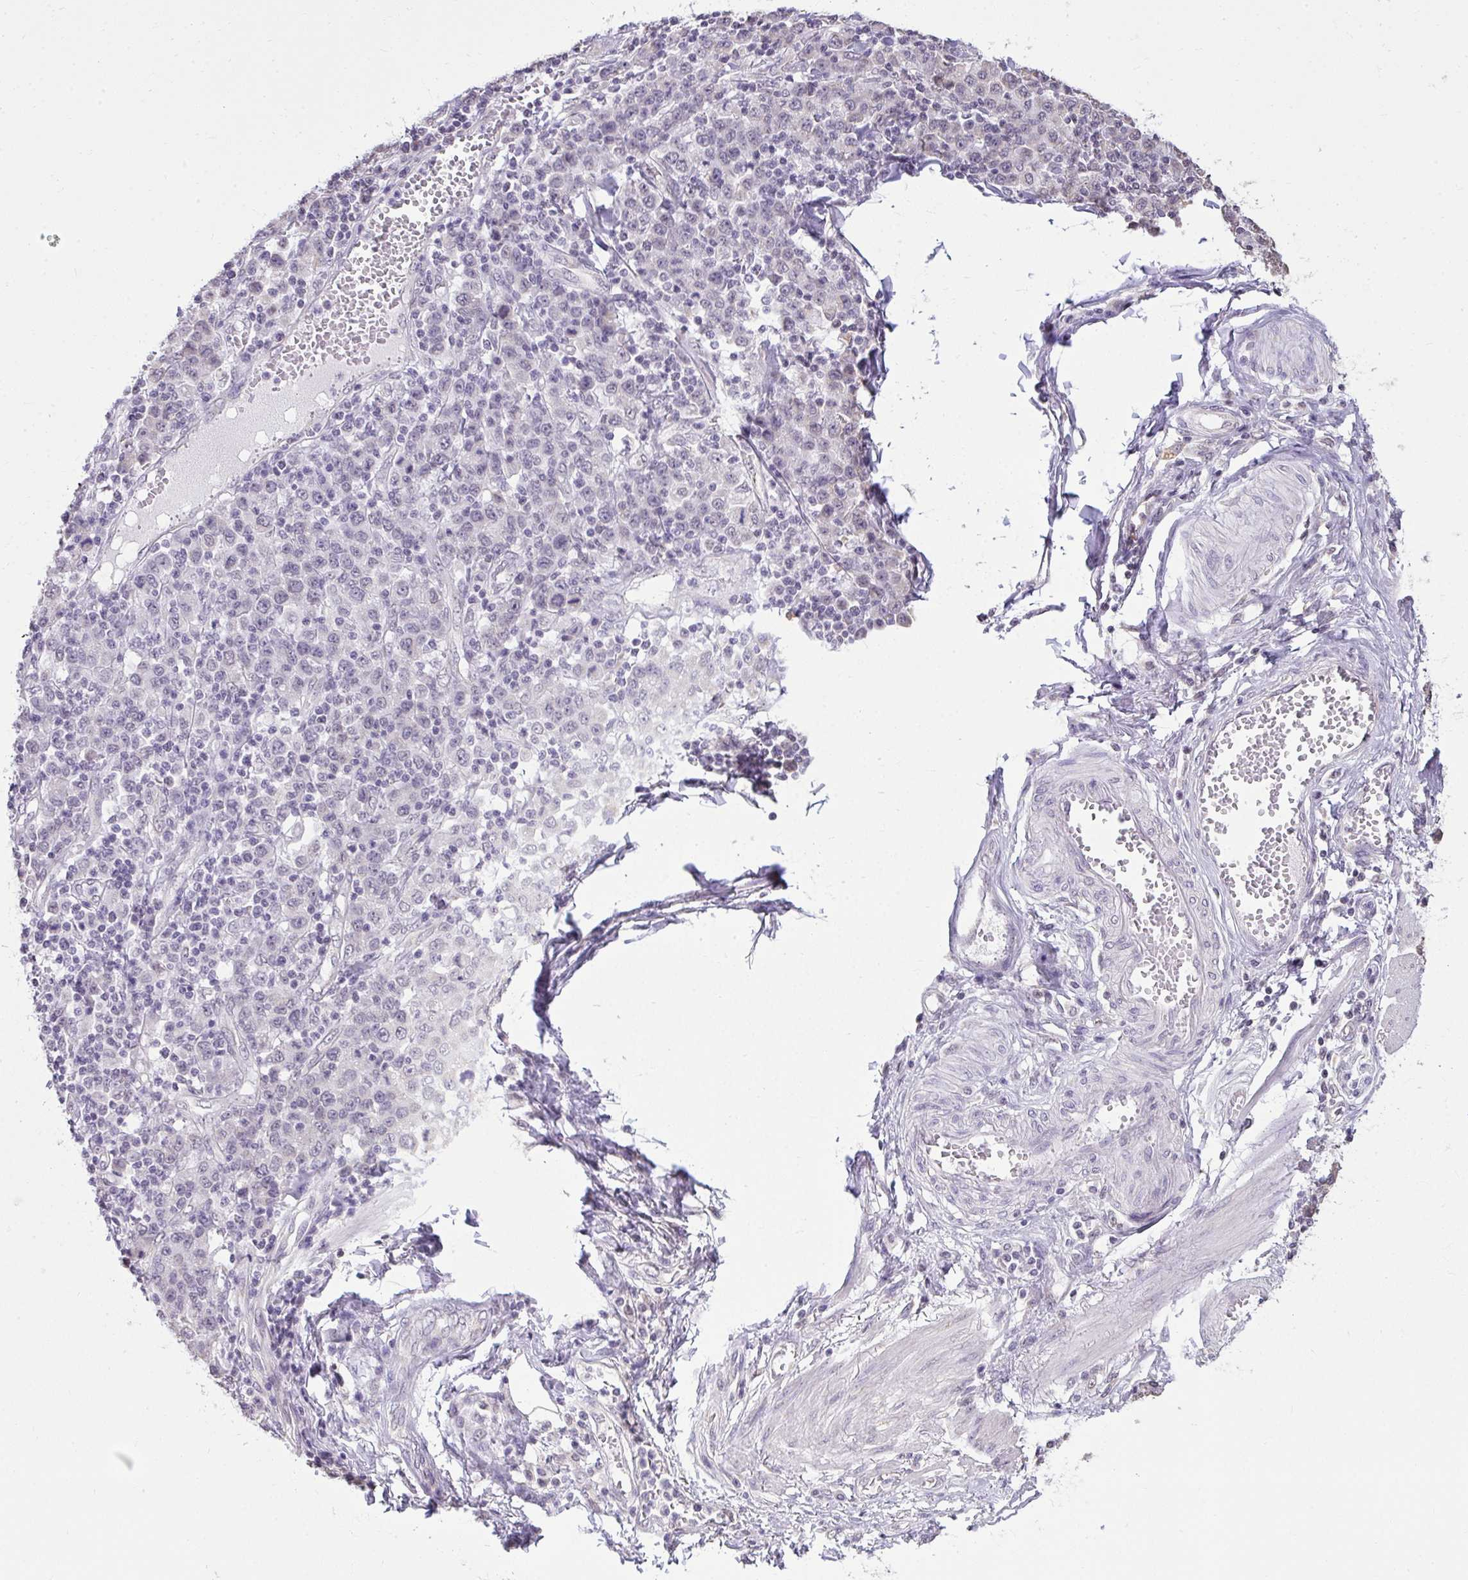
{"staining": {"intensity": "negative", "quantity": "none", "location": "none"}, "tissue": "stomach cancer", "cell_type": "Tumor cells", "image_type": "cancer", "snomed": [{"axis": "morphology", "description": "Adenocarcinoma, NOS"}, {"axis": "topography", "description": "Stomach, upper"}], "caption": "There is no significant staining in tumor cells of stomach cancer.", "gene": "NPPA", "patient": {"sex": "male", "age": 69}}